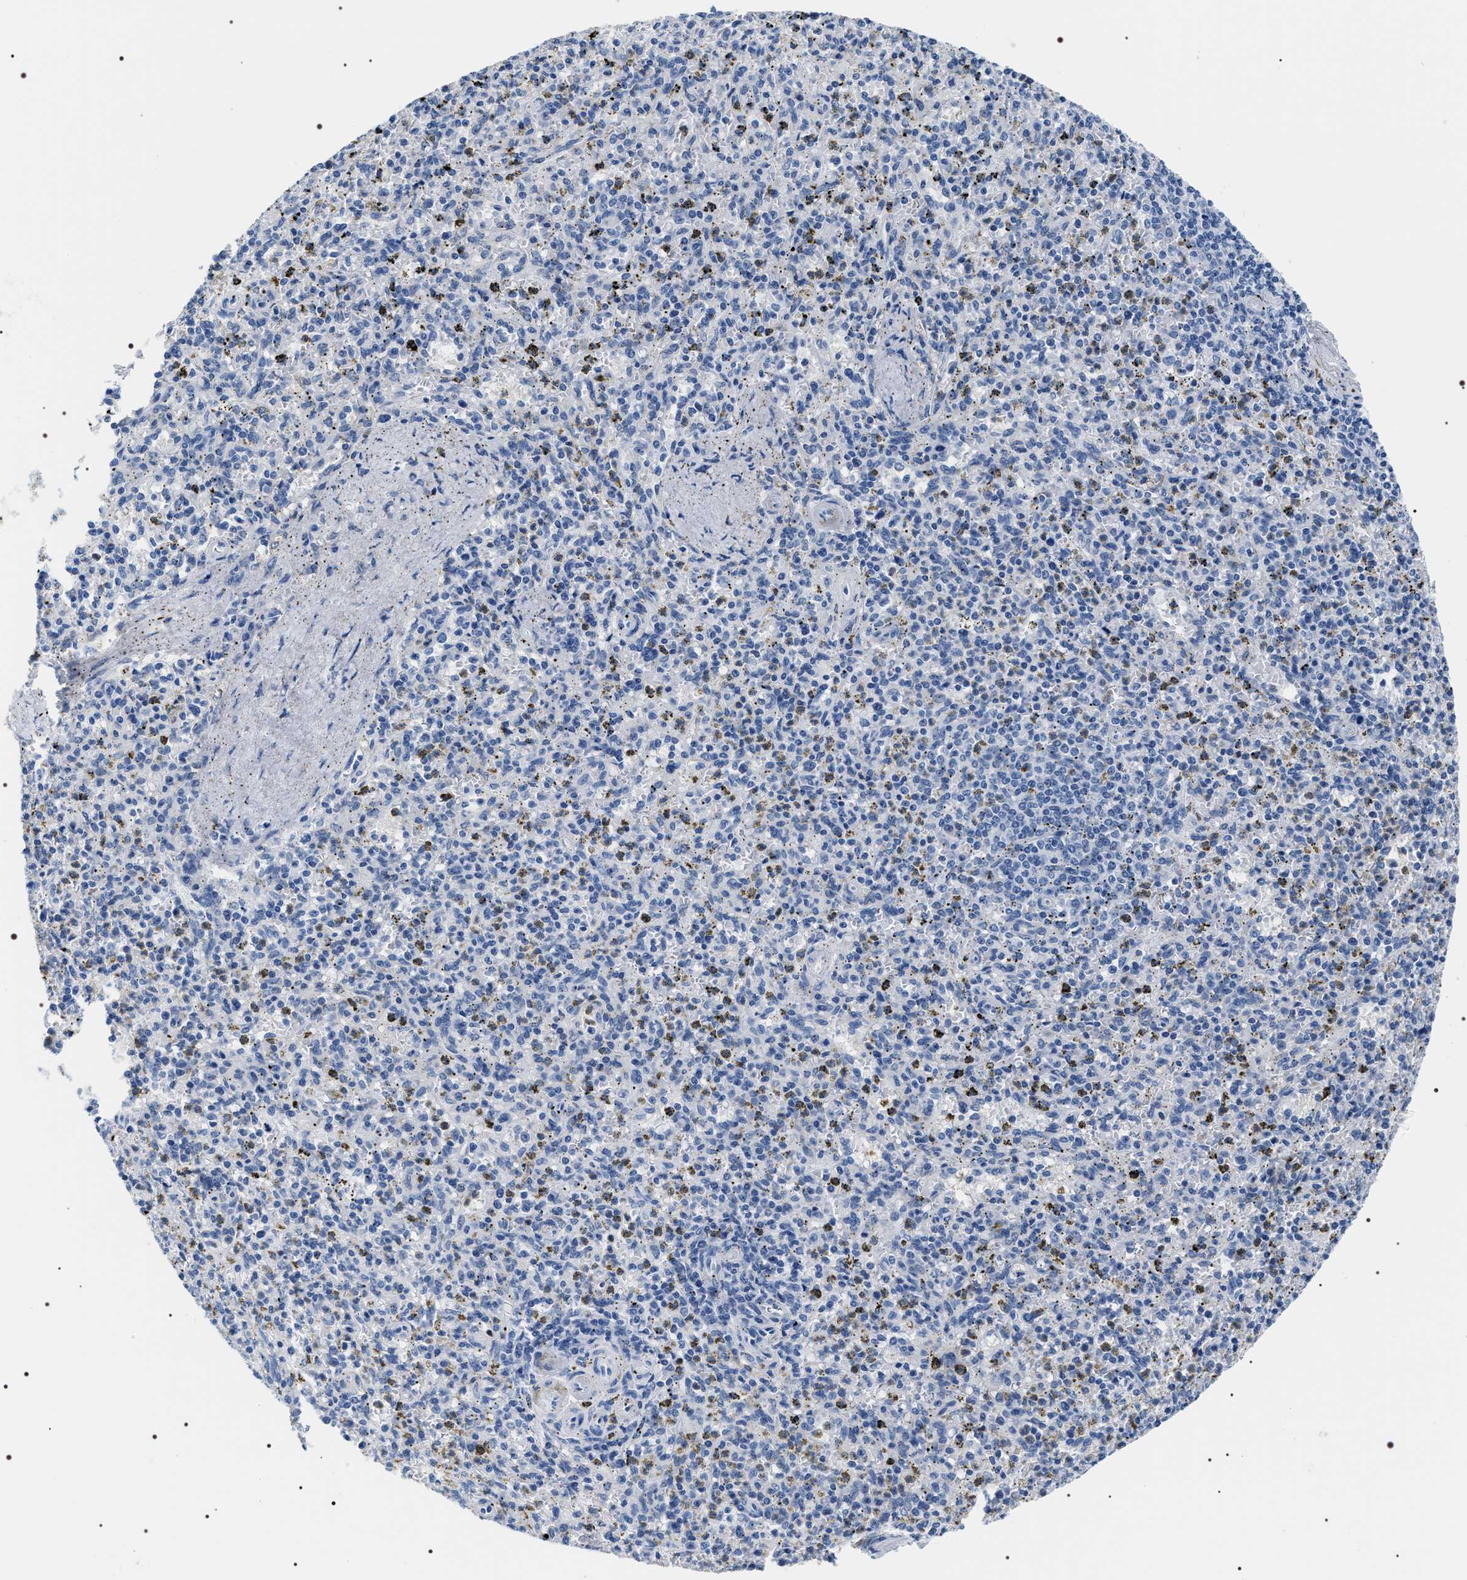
{"staining": {"intensity": "negative", "quantity": "none", "location": "none"}, "tissue": "spleen", "cell_type": "Cells in red pulp", "image_type": "normal", "snomed": [{"axis": "morphology", "description": "Normal tissue, NOS"}, {"axis": "topography", "description": "Spleen"}], "caption": "An image of spleen stained for a protein shows no brown staining in cells in red pulp. (DAB (3,3'-diaminobenzidine) immunohistochemistry (IHC) with hematoxylin counter stain).", "gene": "ADH4", "patient": {"sex": "male", "age": 72}}